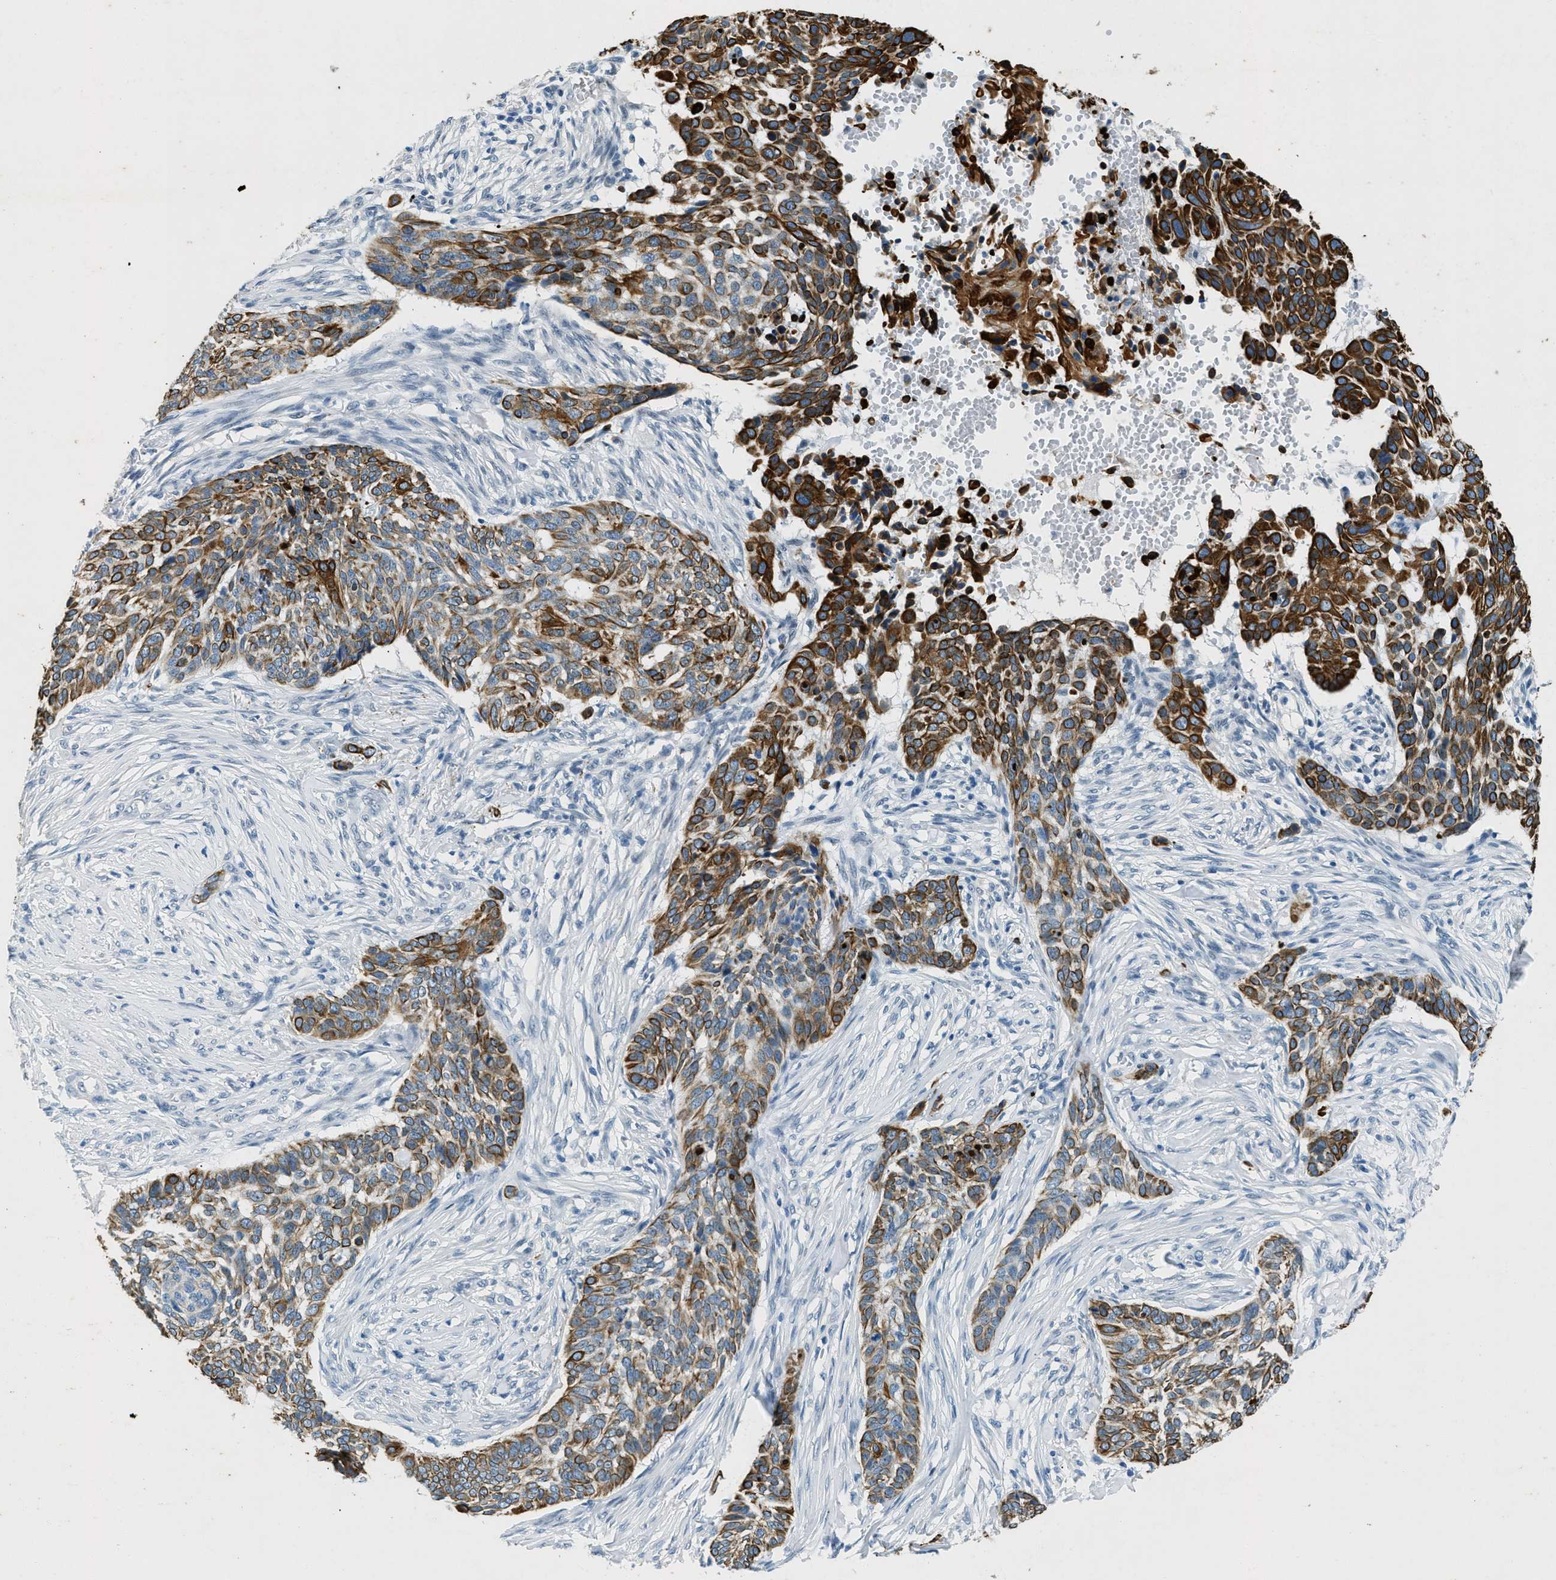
{"staining": {"intensity": "strong", "quantity": "25%-75%", "location": "cytoplasmic/membranous"}, "tissue": "skin cancer", "cell_type": "Tumor cells", "image_type": "cancer", "snomed": [{"axis": "morphology", "description": "Basal cell carcinoma"}, {"axis": "topography", "description": "Skin"}], "caption": "Immunohistochemistry (IHC) image of human basal cell carcinoma (skin) stained for a protein (brown), which shows high levels of strong cytoplasmic/membranous staining in approximately 25%-75% of tumor cells.", "gene": "CFAP20", "patient": {"sex": "male", "age": 85}}